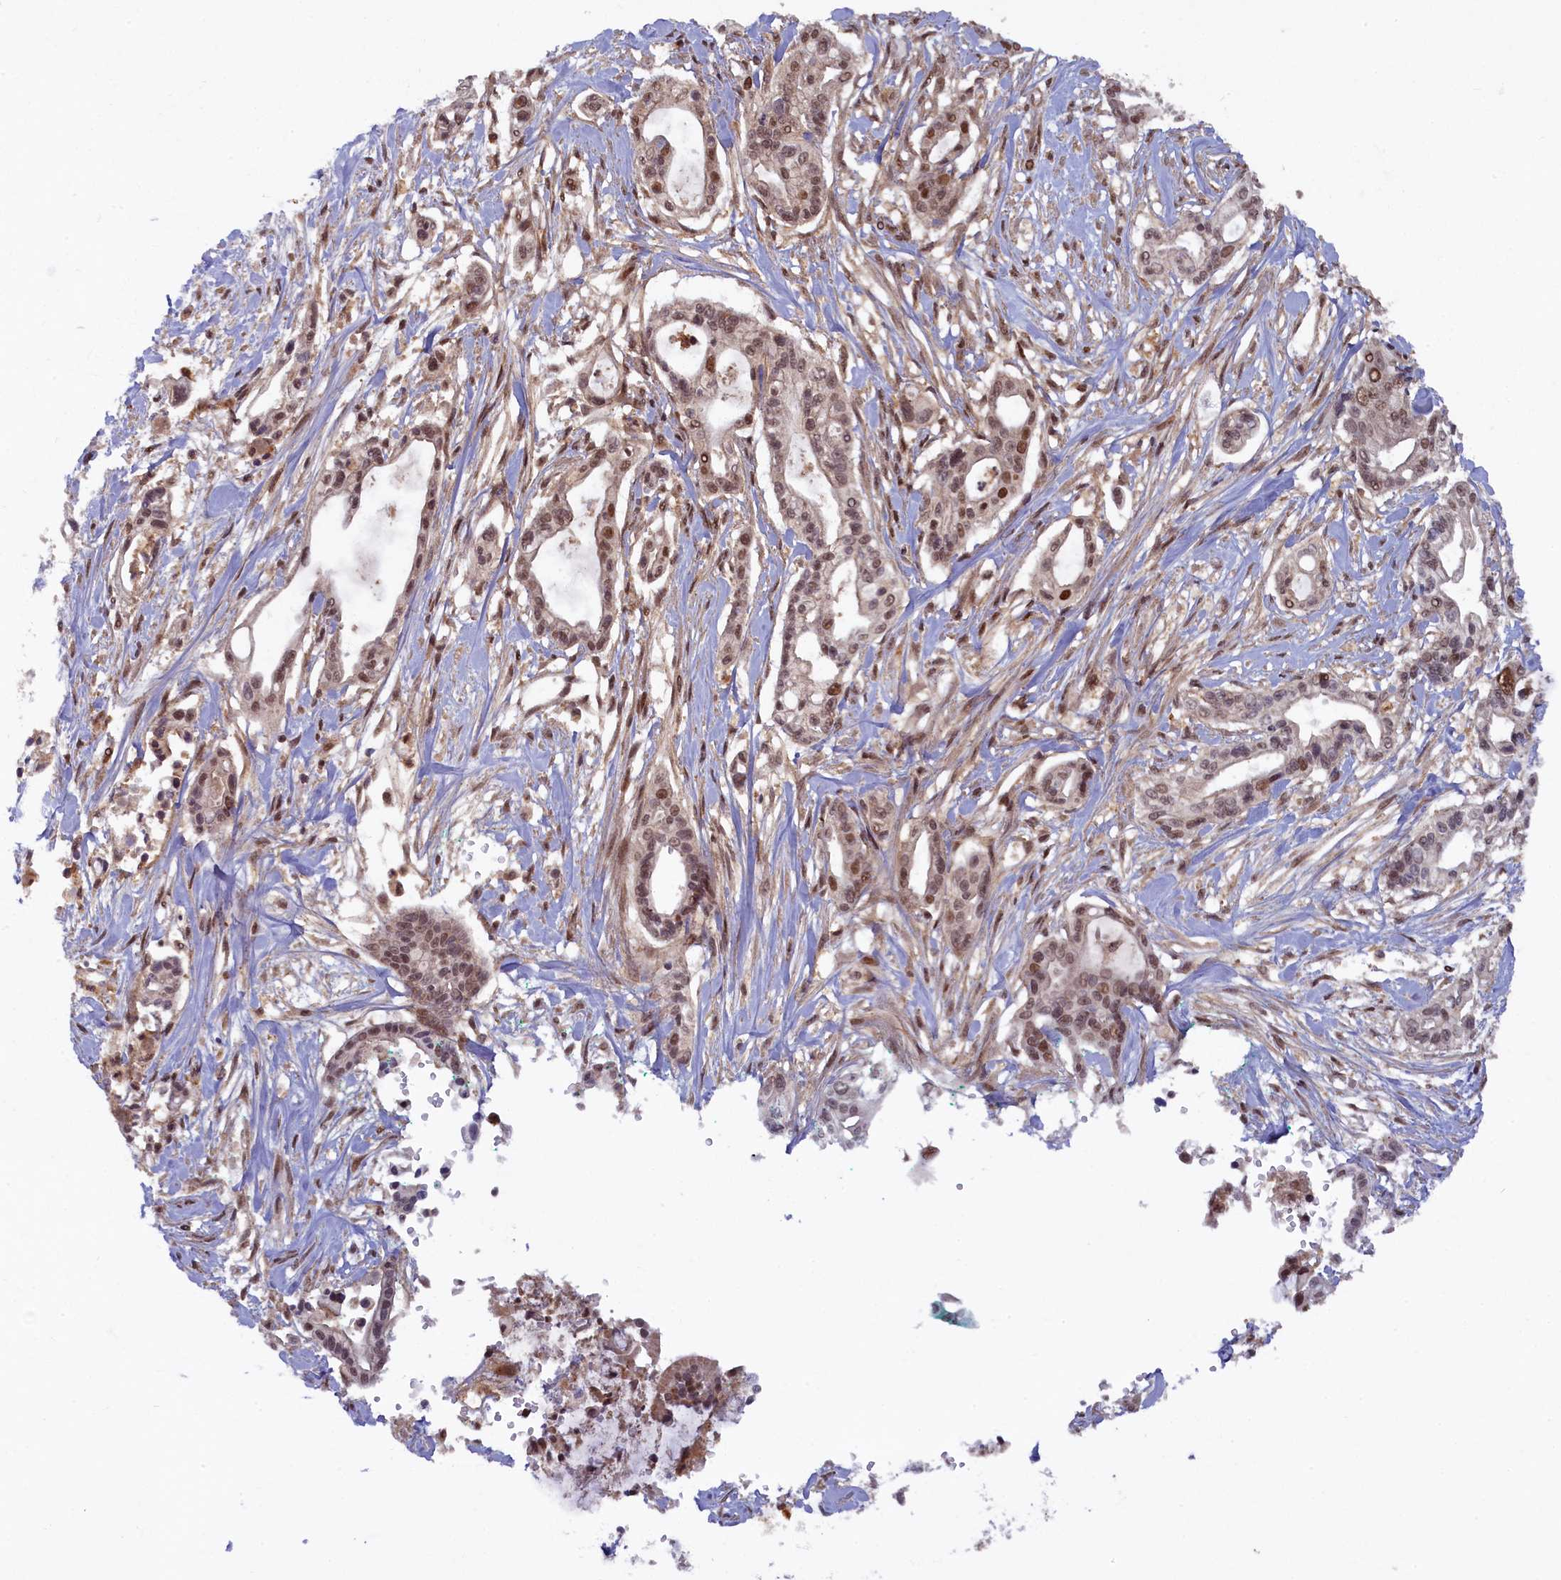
{"staining": {"intensity": "moderate", "quantity": ">75%", "location": "nuclear"}, "tissue": "pancreatic cancer", "cell_type": "Tumor cells", "image_type": "cancer", "snomed": [{"axis": "morphology", "description": "Adenocarcinoma, NOS"}, {"axis": "topography", "description": "Pancreas"}], "caption": "IHC photomicrograph of pancreatic cancer (adenocarcinoma) stained for a protein (brown), which shows medium levels of moderate nuclear expression in approximately >75% of tumor cells.", "gene": "BRCA1", "patient": {"sex": "male", "age": 68}}